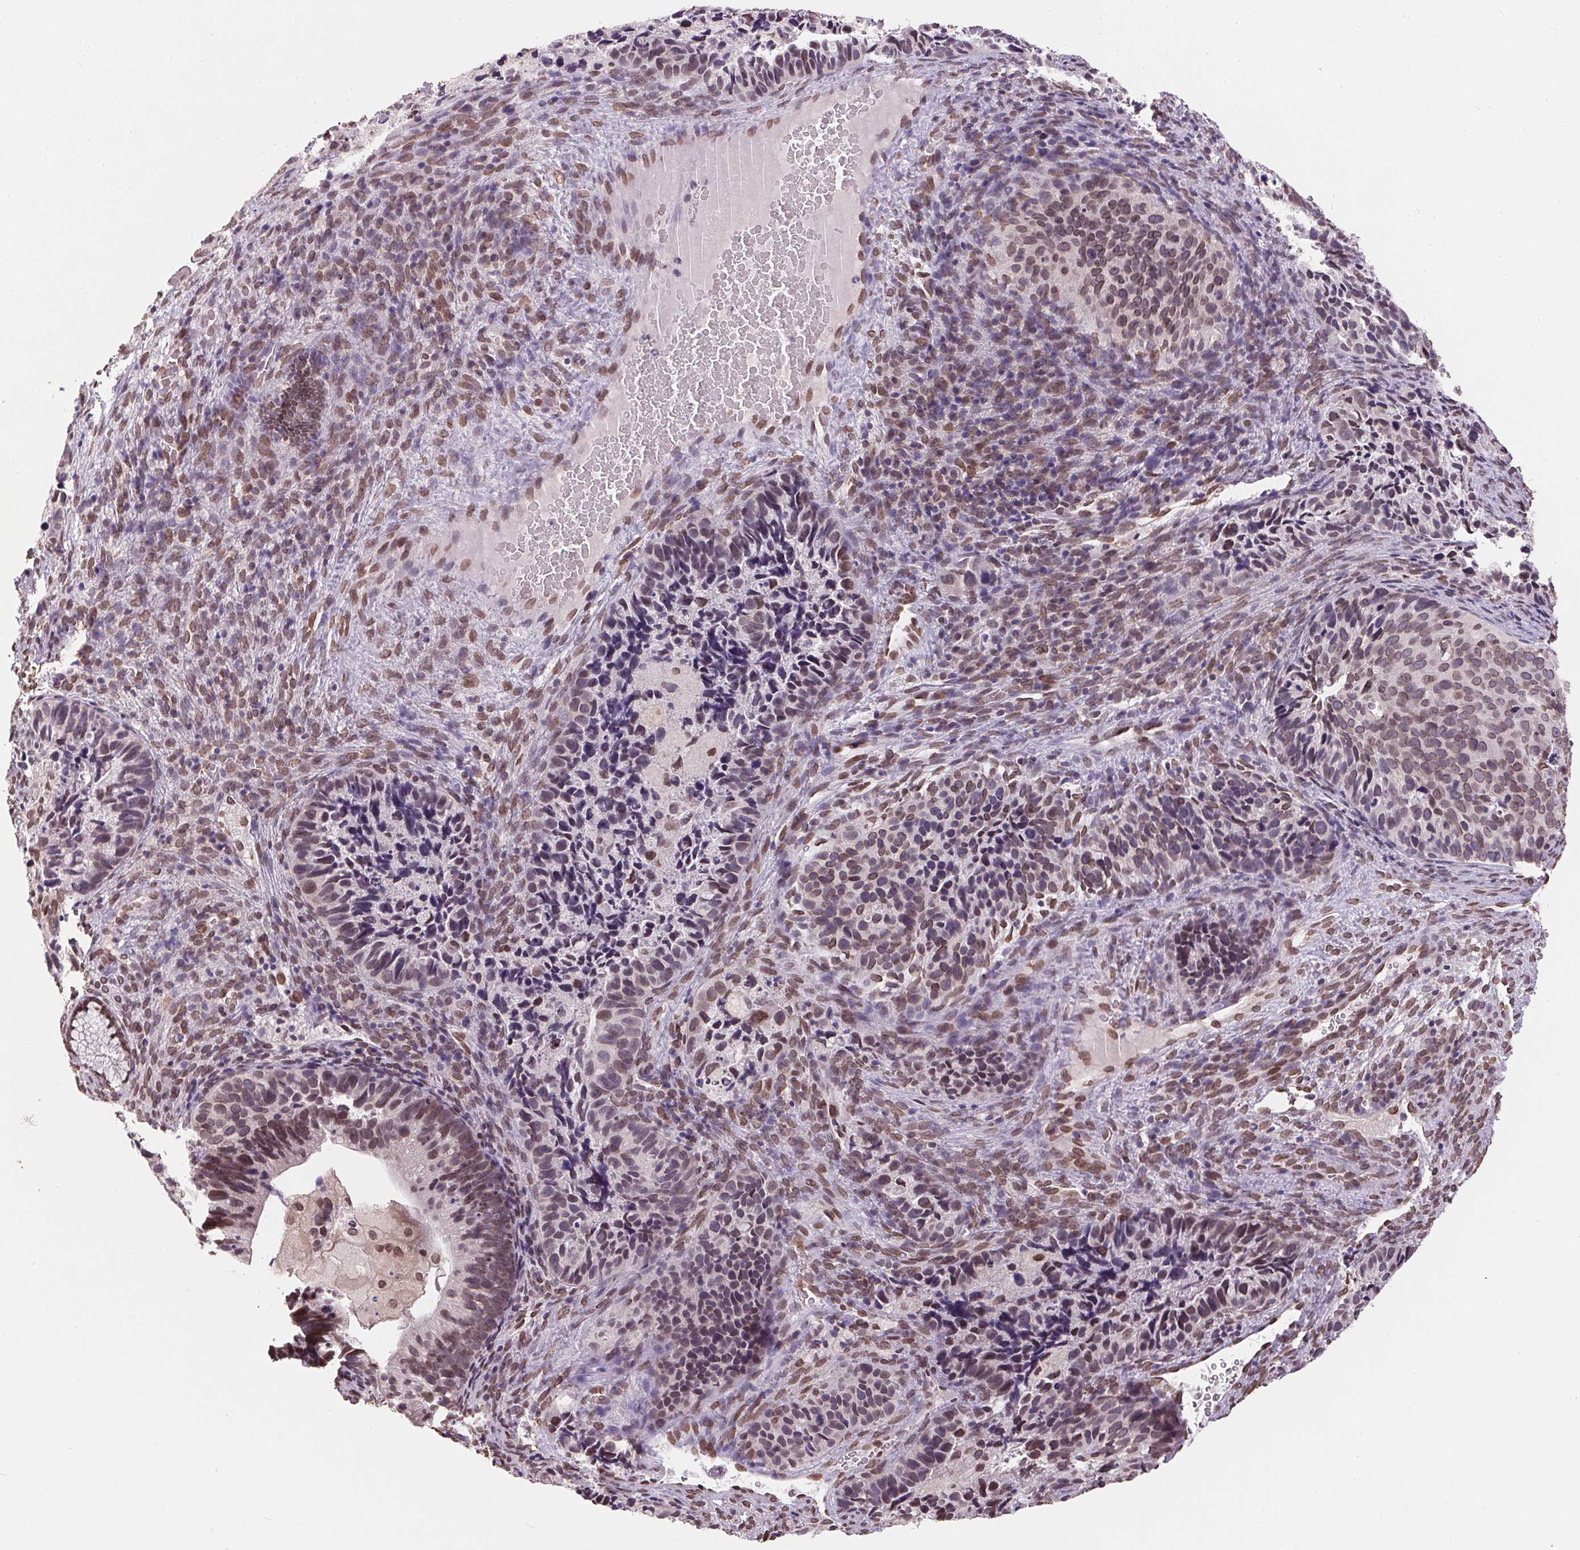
{"staining": {"intensity": "moderate", "quantity": ">75%", "location": "cytoplasmic/membranous,nuclear"}, "tissue": "cervical cancer", "cell_type": "Tumor cells", "image_type": "cancer", "snomed": [{"axis": "morphology", "description": "Squamous cell carcinoma, NOS"}, {"axis": "topography", "description": "Cervix"}], "caption": "Protein staining reveals moderate cytoplasmic/membranous and nuclear expression in approximately >75% of tumor cells in cervical cancer.", "gene": "TMEM175", "patient": {"sex": "female", "age": 38}}